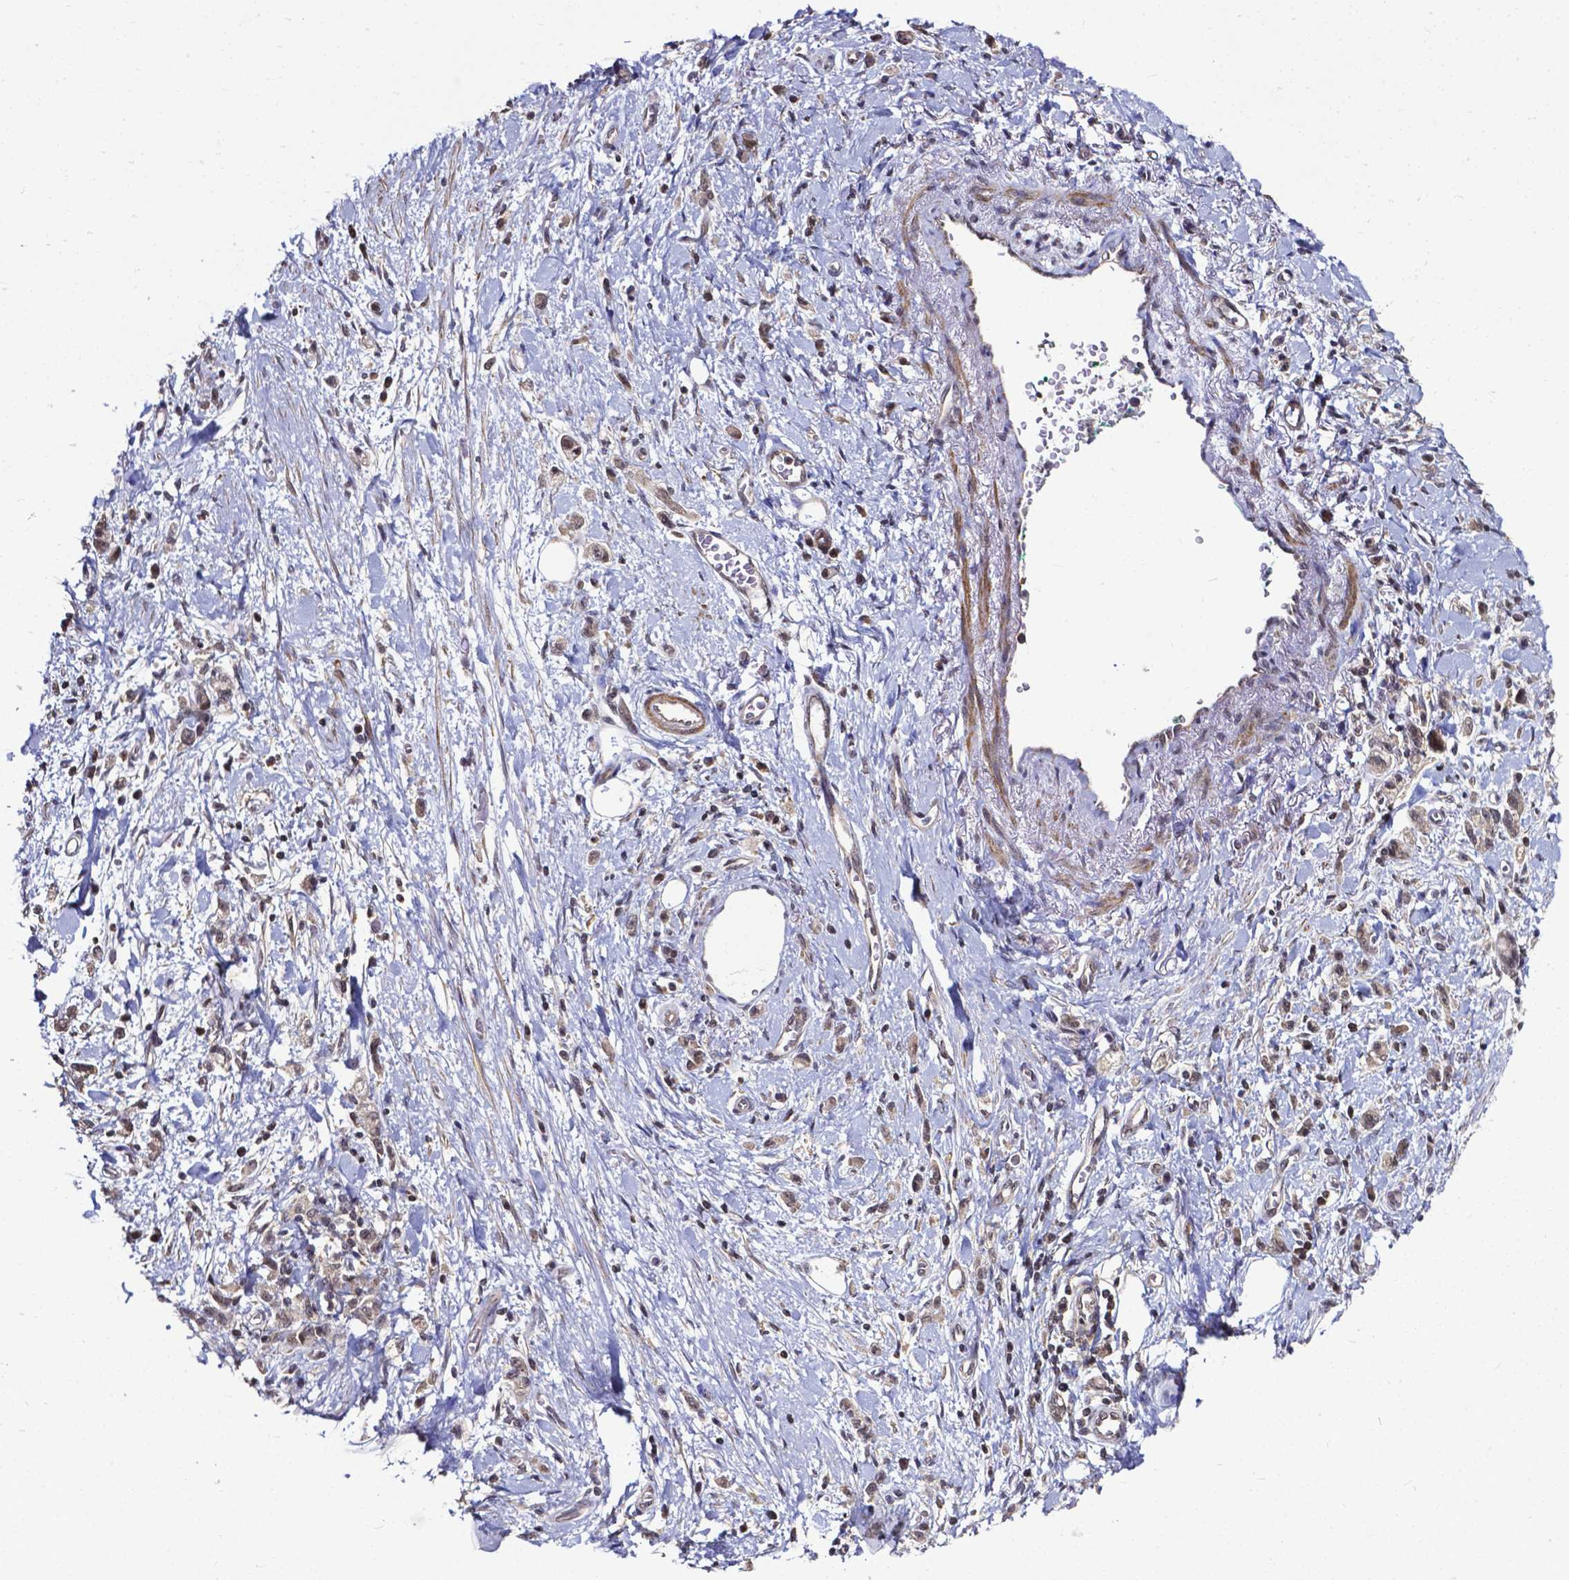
{"staining": {"intensity": "weak", "quantity": "<25%", "location": "nuclear"}, "tissue": "stomach cancer", "cell_type": "Tumor cells", "image_type": "cancer", "snomed": [{"axis": "morphology", "description": "Adenocarcinoma, NOS"}, {"axis": "topography", "description": "Stomach"}], "caption": "Stomach cancer was stained to show a protein in brown. There is no significant expression in tumor cells.", "gene": "OTUB1", "patient": {"sex": "male", "age": 77}}